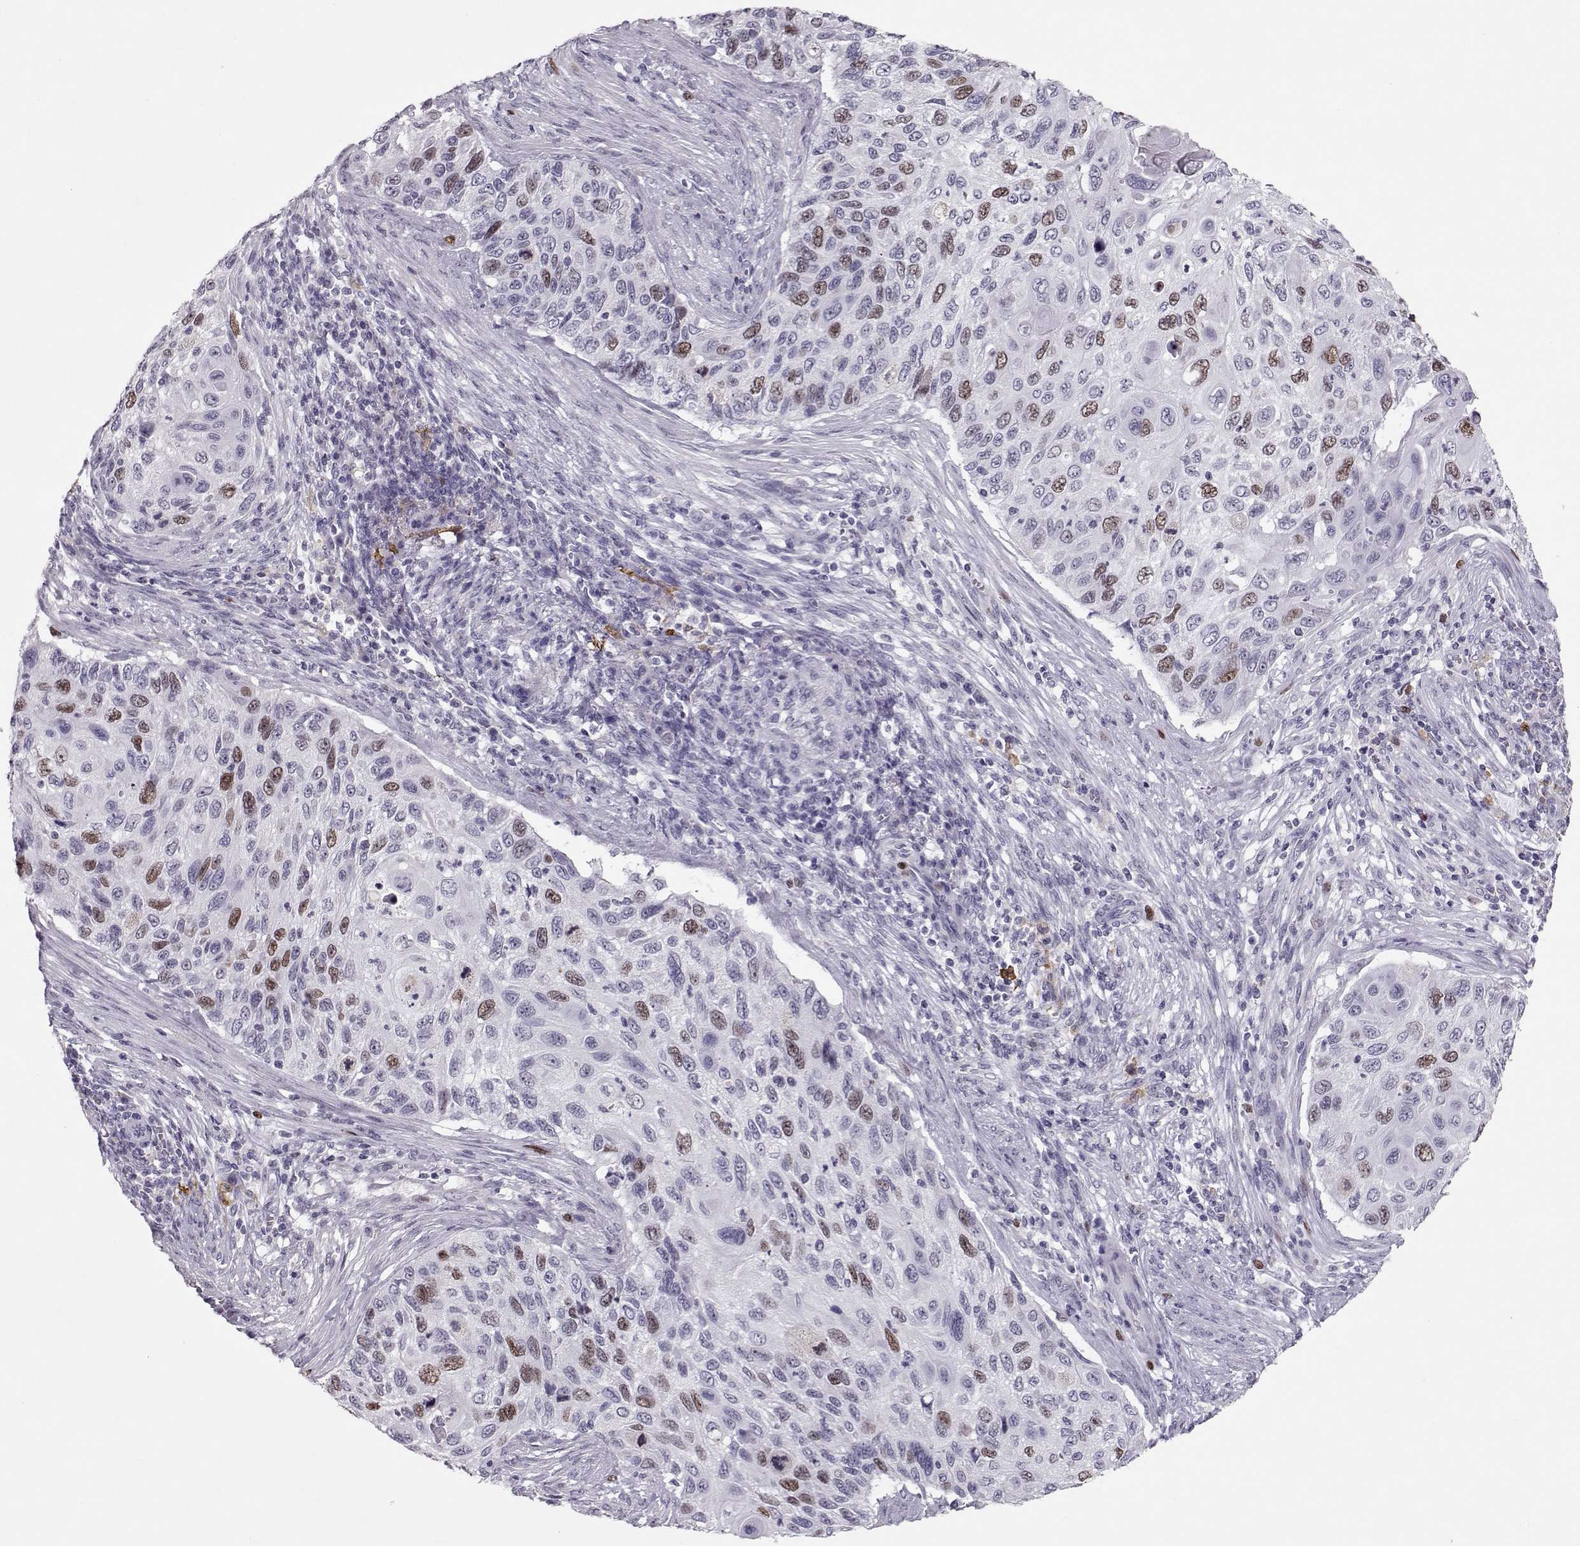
{"staining": {"intensity": "moderate", "quantity": "<25%", "location": "nuclear"}, "tissue": "cervical cancer", "cell_type": "Tumor cells", "image_type": "cancer", "snomed": [{"axis": "morphology", "description": "Squamous cell carcinoma, NOS"}, {"axis": "topography", "description": "Cervix"}], "caption": "An image of cervical squamous cell carcinoma stained for a protein demonstrates moderate nuclear brown staining in tumor cells.", "gene": "SGO1", "patient": {"sex": "female", "age": 70}}